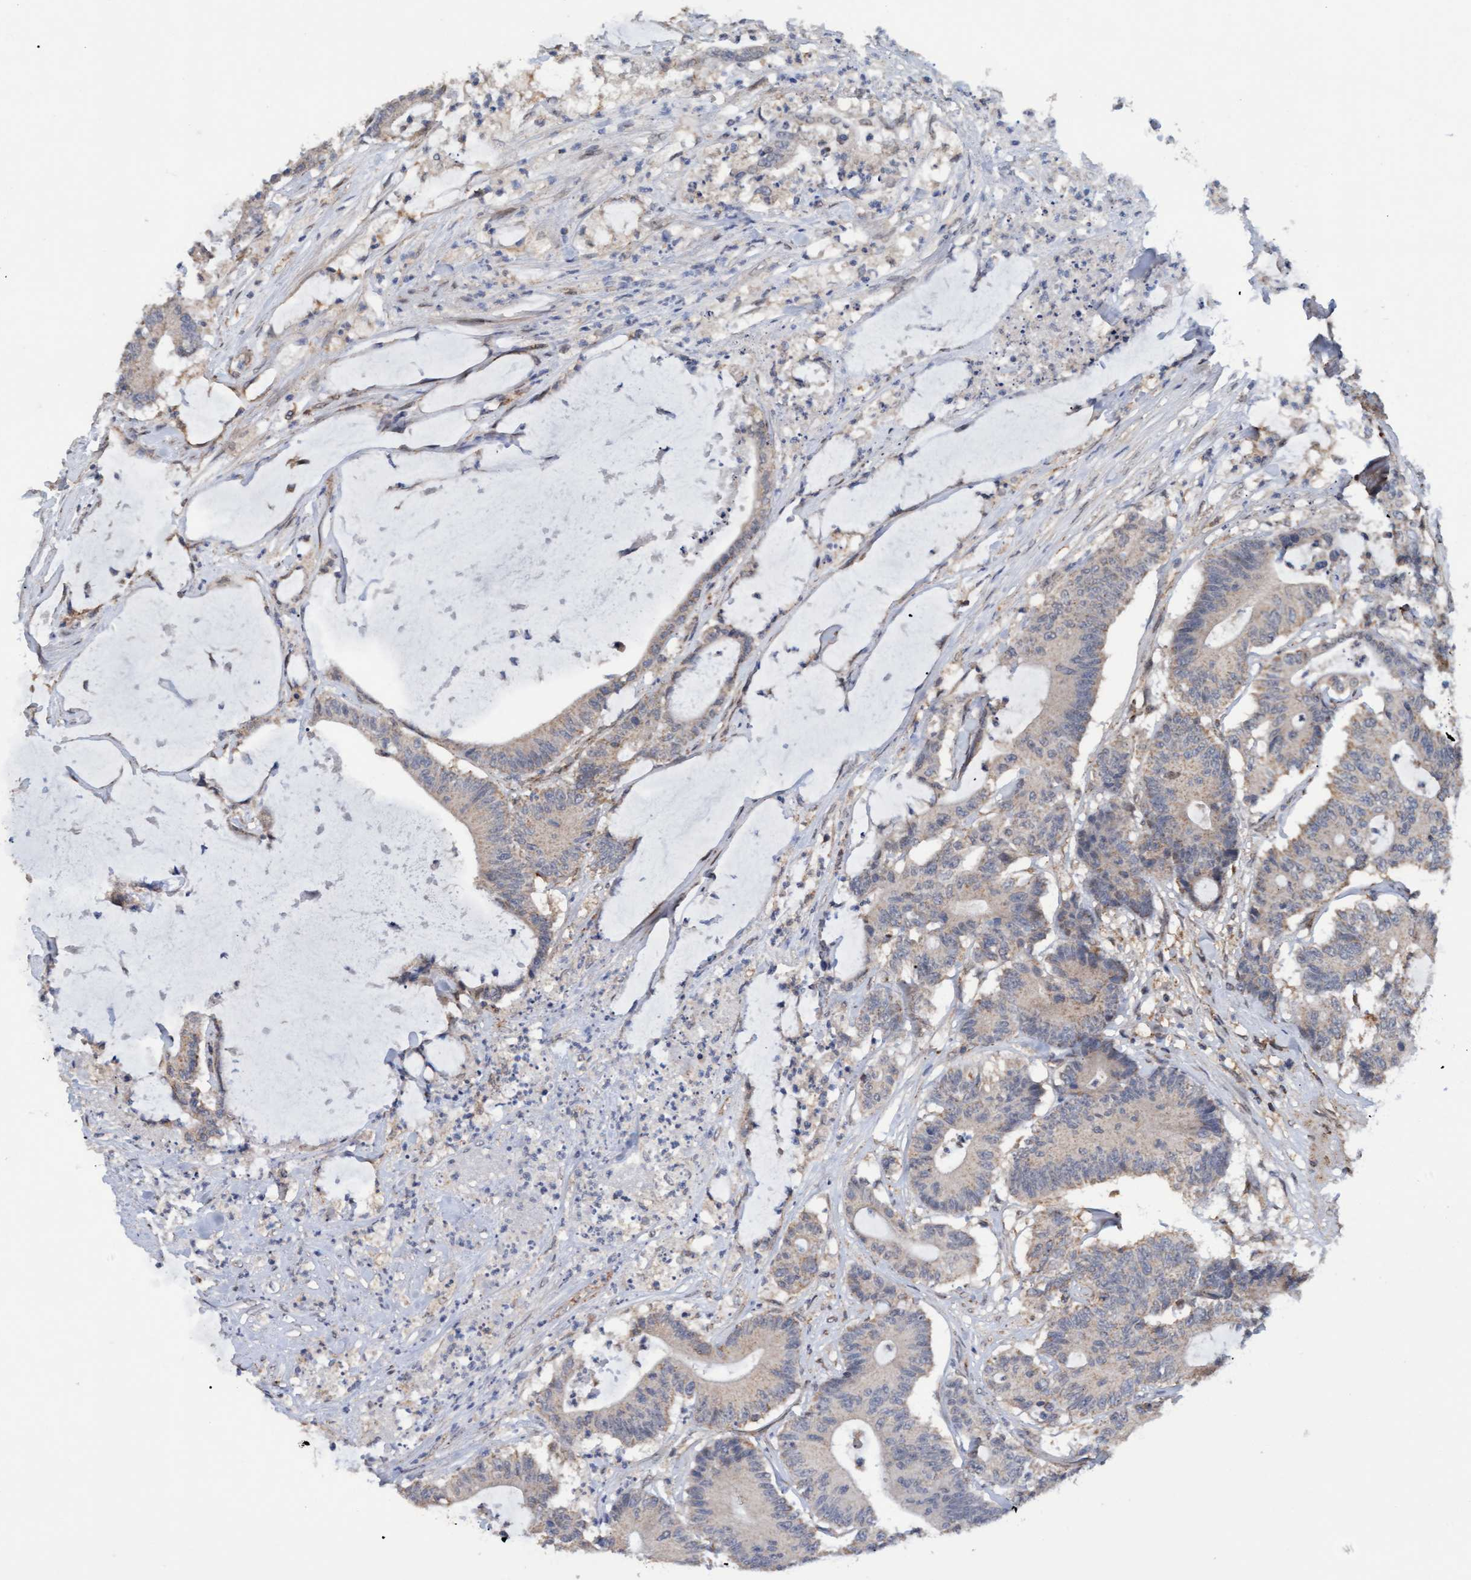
{"staining": {"intensity": "weak", "quantity": ">75%", "location": "cytoplasmic/membranous"}, "tissue": "colorectal cancer", "cell_type": "Tumor cells", "image_type": "cancer", "snomed": [{"axis": "morphology", "description": "Adenocarcinoma, NOS"}, {"axis": "topography", "description": "Colon"}], "caption": "An immunohistochemistry (IHC) image of tumor tissue is shown. Protein staining in brown shows weak cytoplasmic/membranous positivity in adenocarcinoma (colorectal) within tumor cells.", "gene": "MGLL", "patient": {"sex": "female", "age": 84}}